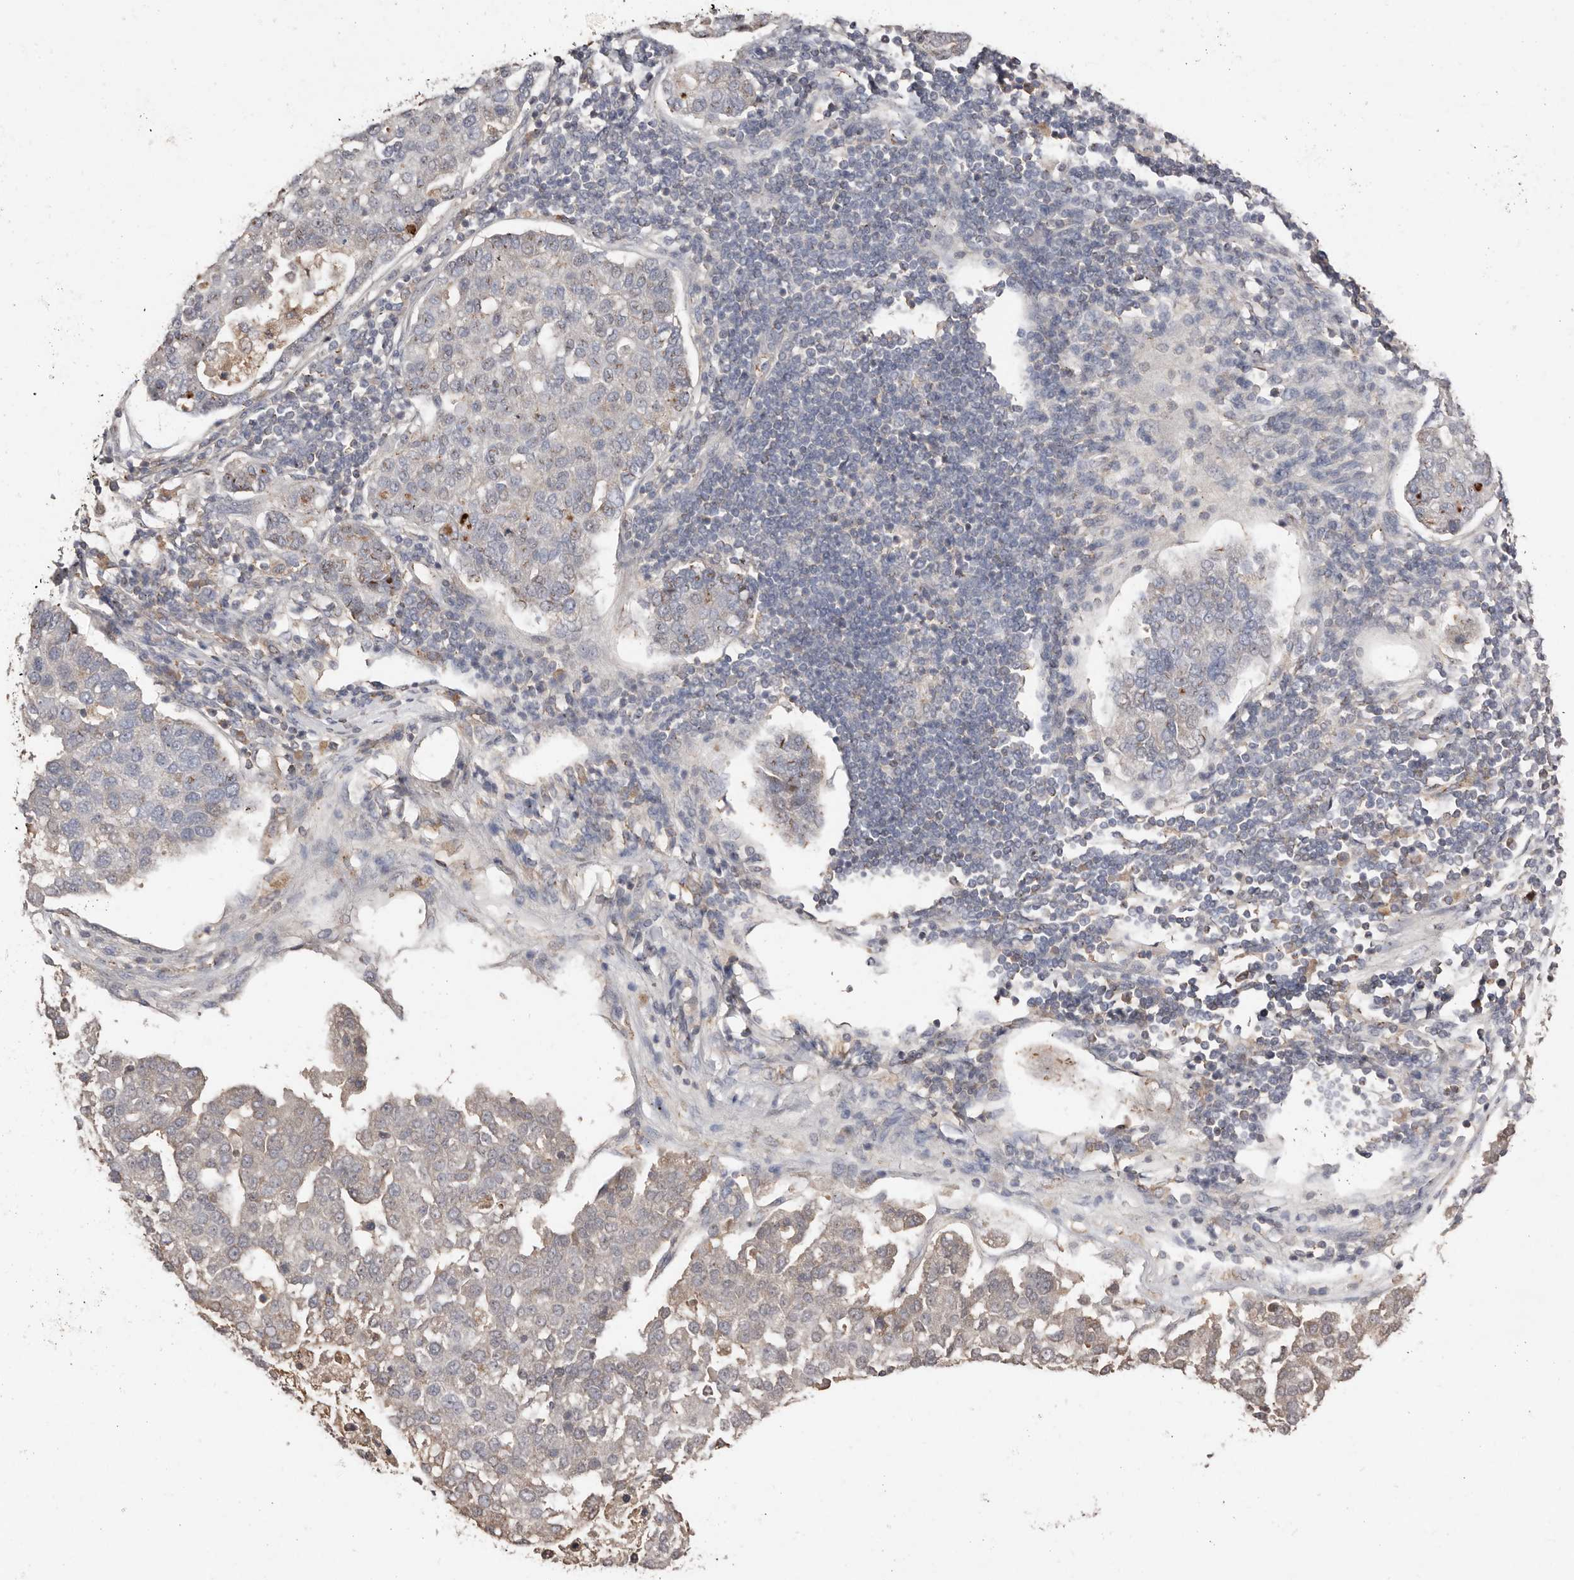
{"staining": {"intensity": "weak", "quantity": "<25%", "location": "cytoplasmic/membranous"}, "tissue": "pancreatic cancer", "cell_type": "Tumor cells", "image_type": "cancer", "snomed": [{"axis": "morphology", "description": "Adenocarcinoma, NOS"}, {"axis": "topography", "description": "Pancreas"}], "caption": "The histopathology image exhibits no significant staining in tumor cells of adenocarcinoma (pancreatic). The staining is performed using DAB brown chromogen with nuclei counter-stained in using hematoxylin.", "gene": "SLC39A2", "patient": {"sex": "female", "age": 61}}